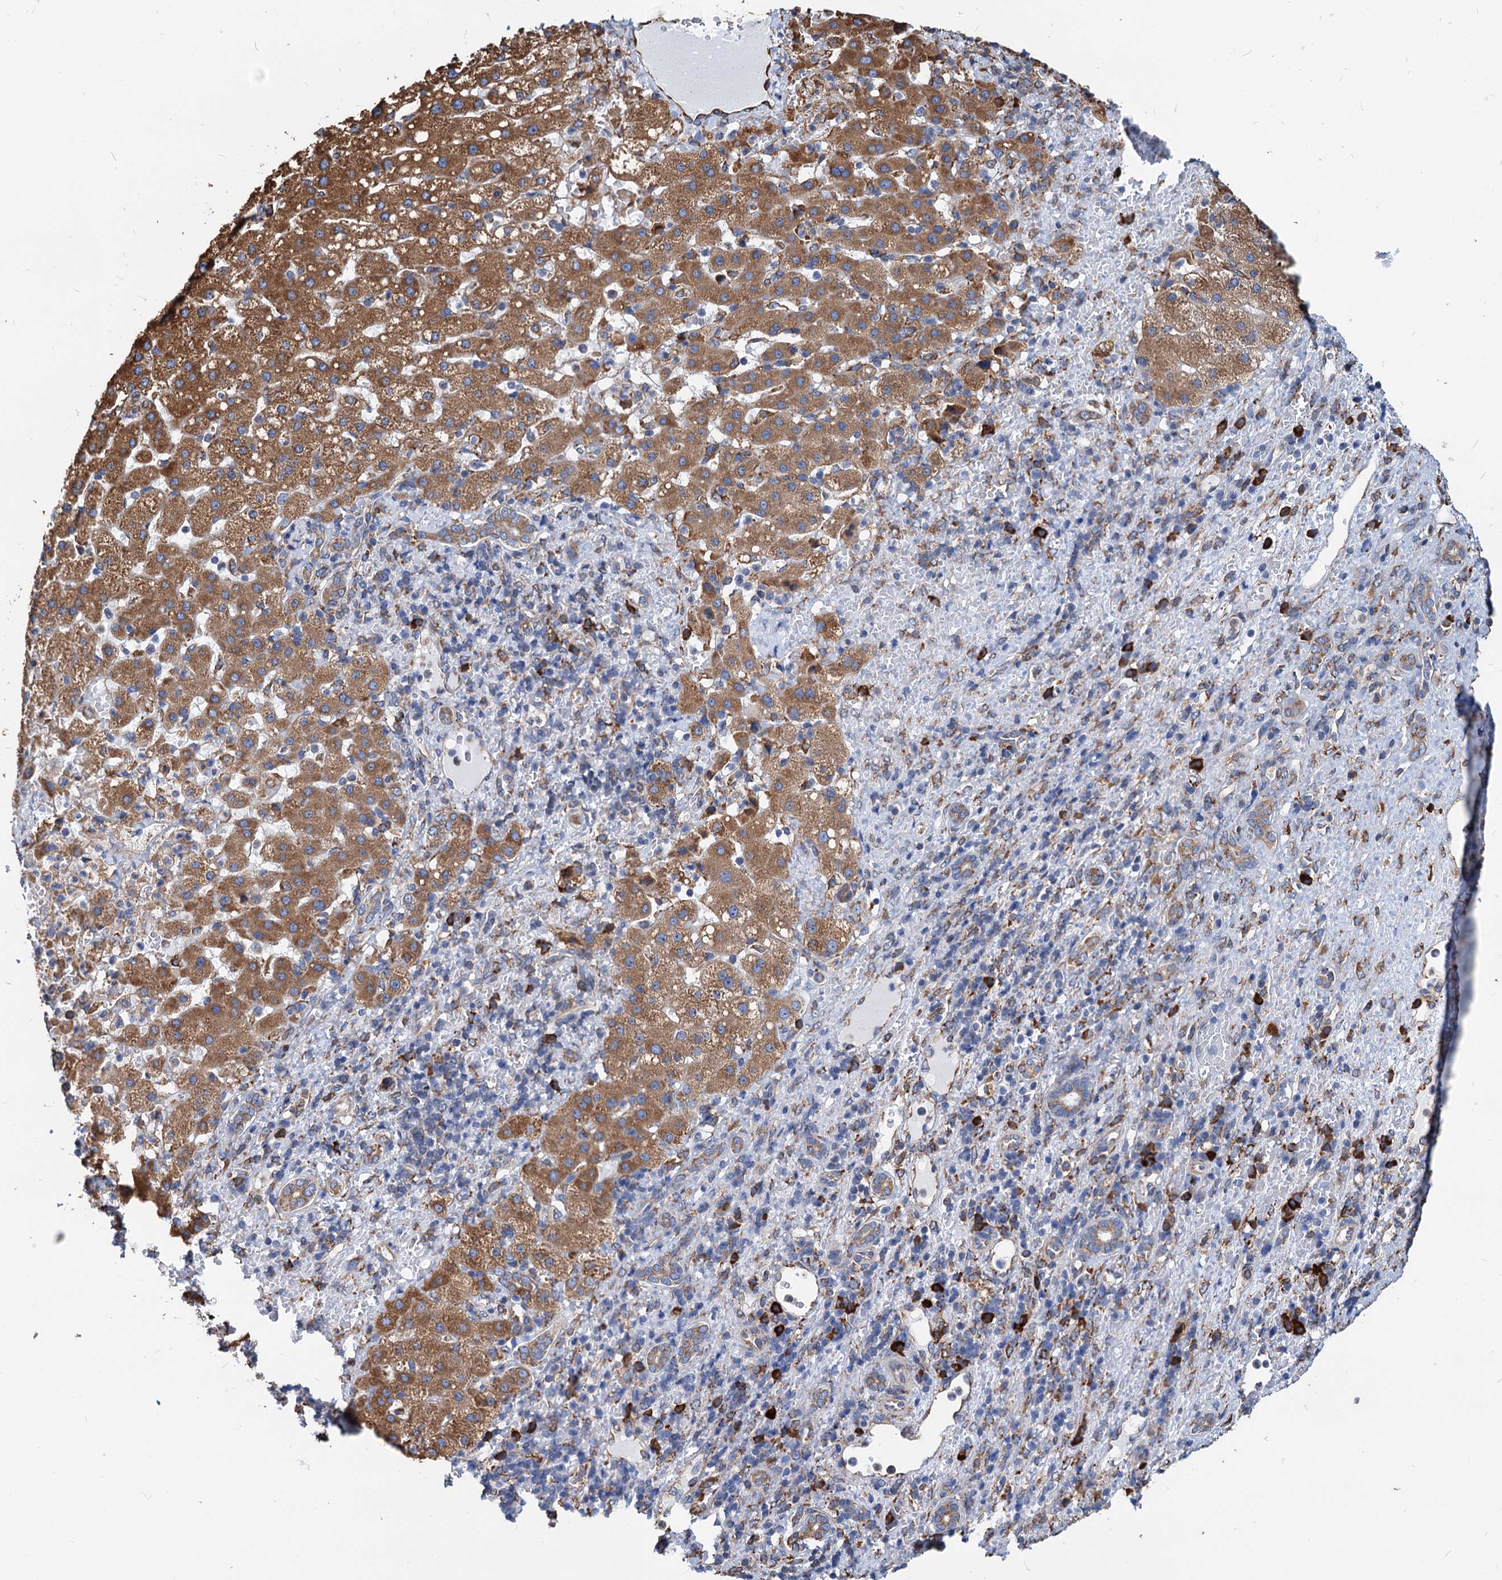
{"staining": {"intensity": "moderate", "quantity": ">75%", "location": "cytoplasmic/membranous"}, "tissue": "liver cancer", "cell_type": "Tumor cells", "image_type": "cancer", "snomed": [{"axis": "morphology", "description": "Normal tissue, NOS"}, {"axis": "morphology", "description": "Carcinoma, Hepatocellular, NOS"}, {"axis": "topography", "description": "Liver"}], "caption": "Immunohistochemical staining of liver cancer (hepatocellular carcinoma) reveals moderate cytoplasmic/membranous protein staining in approximately >75% of tumor cells. The protein of interest is stained brown, and the nuclei are stained in blue (DAB (3,3'-diaminobenzidine) IHC with brightfield microscopy, high magnification).", "gene": "HSPA5", "patient": {"sex": "male", "age": 57}}